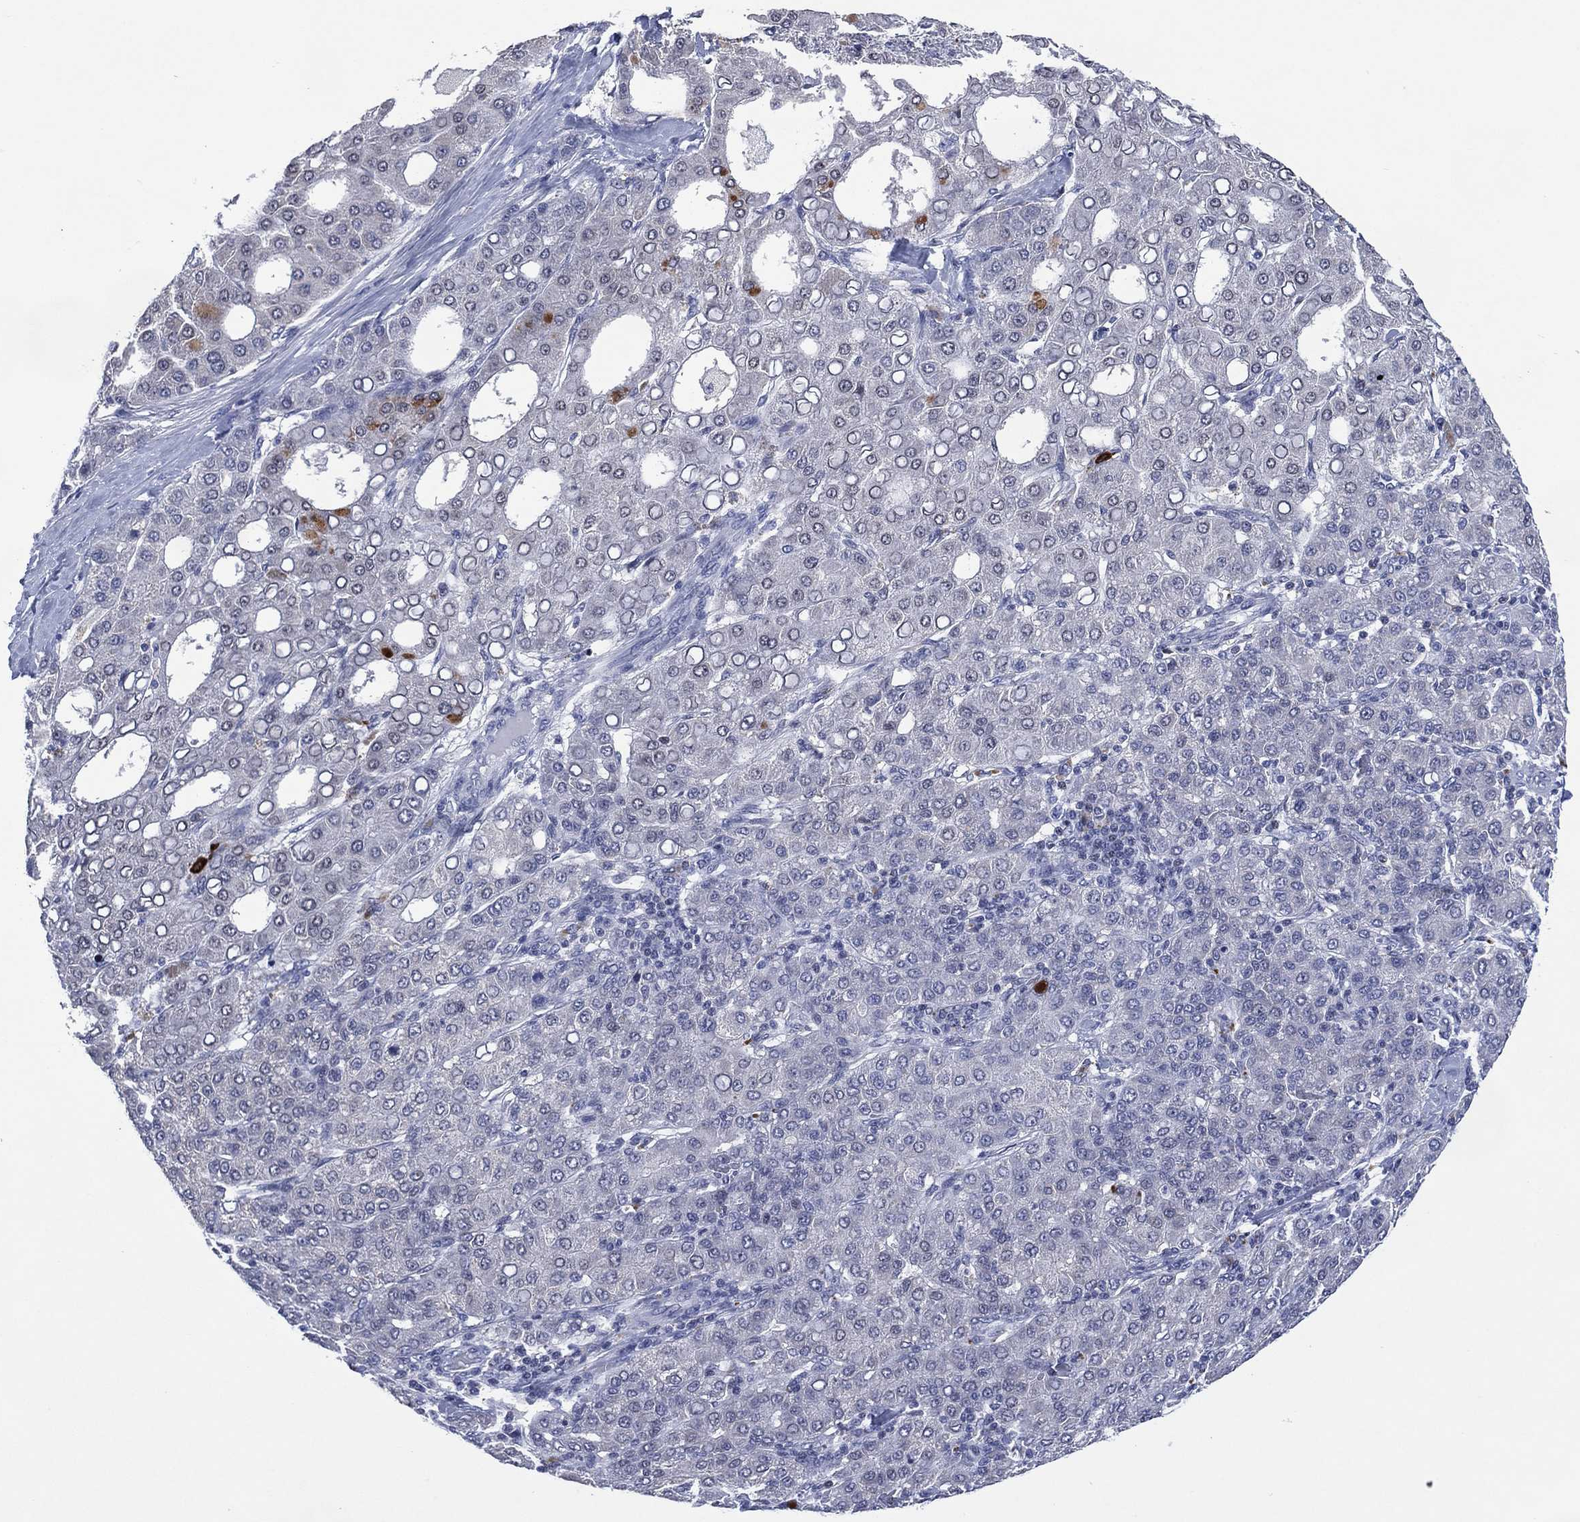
{"staining": {"intensity": "negative", "quantity": "none", "location": "none"}, "tissue": "liver cancer", "cell_type": "Tumor cells", "image_type": "cancer", "snomed": [{"axis": "morphology", "description": "Carcinoma, Hepatocellular, NOS"}, {"axis": "topography", "description": "Liver"}], "caption": "The image exhibits no staining of tumor cells in liver cancer.", "gene": "USP26", "patient": {"sex": "male", "age": 65}}